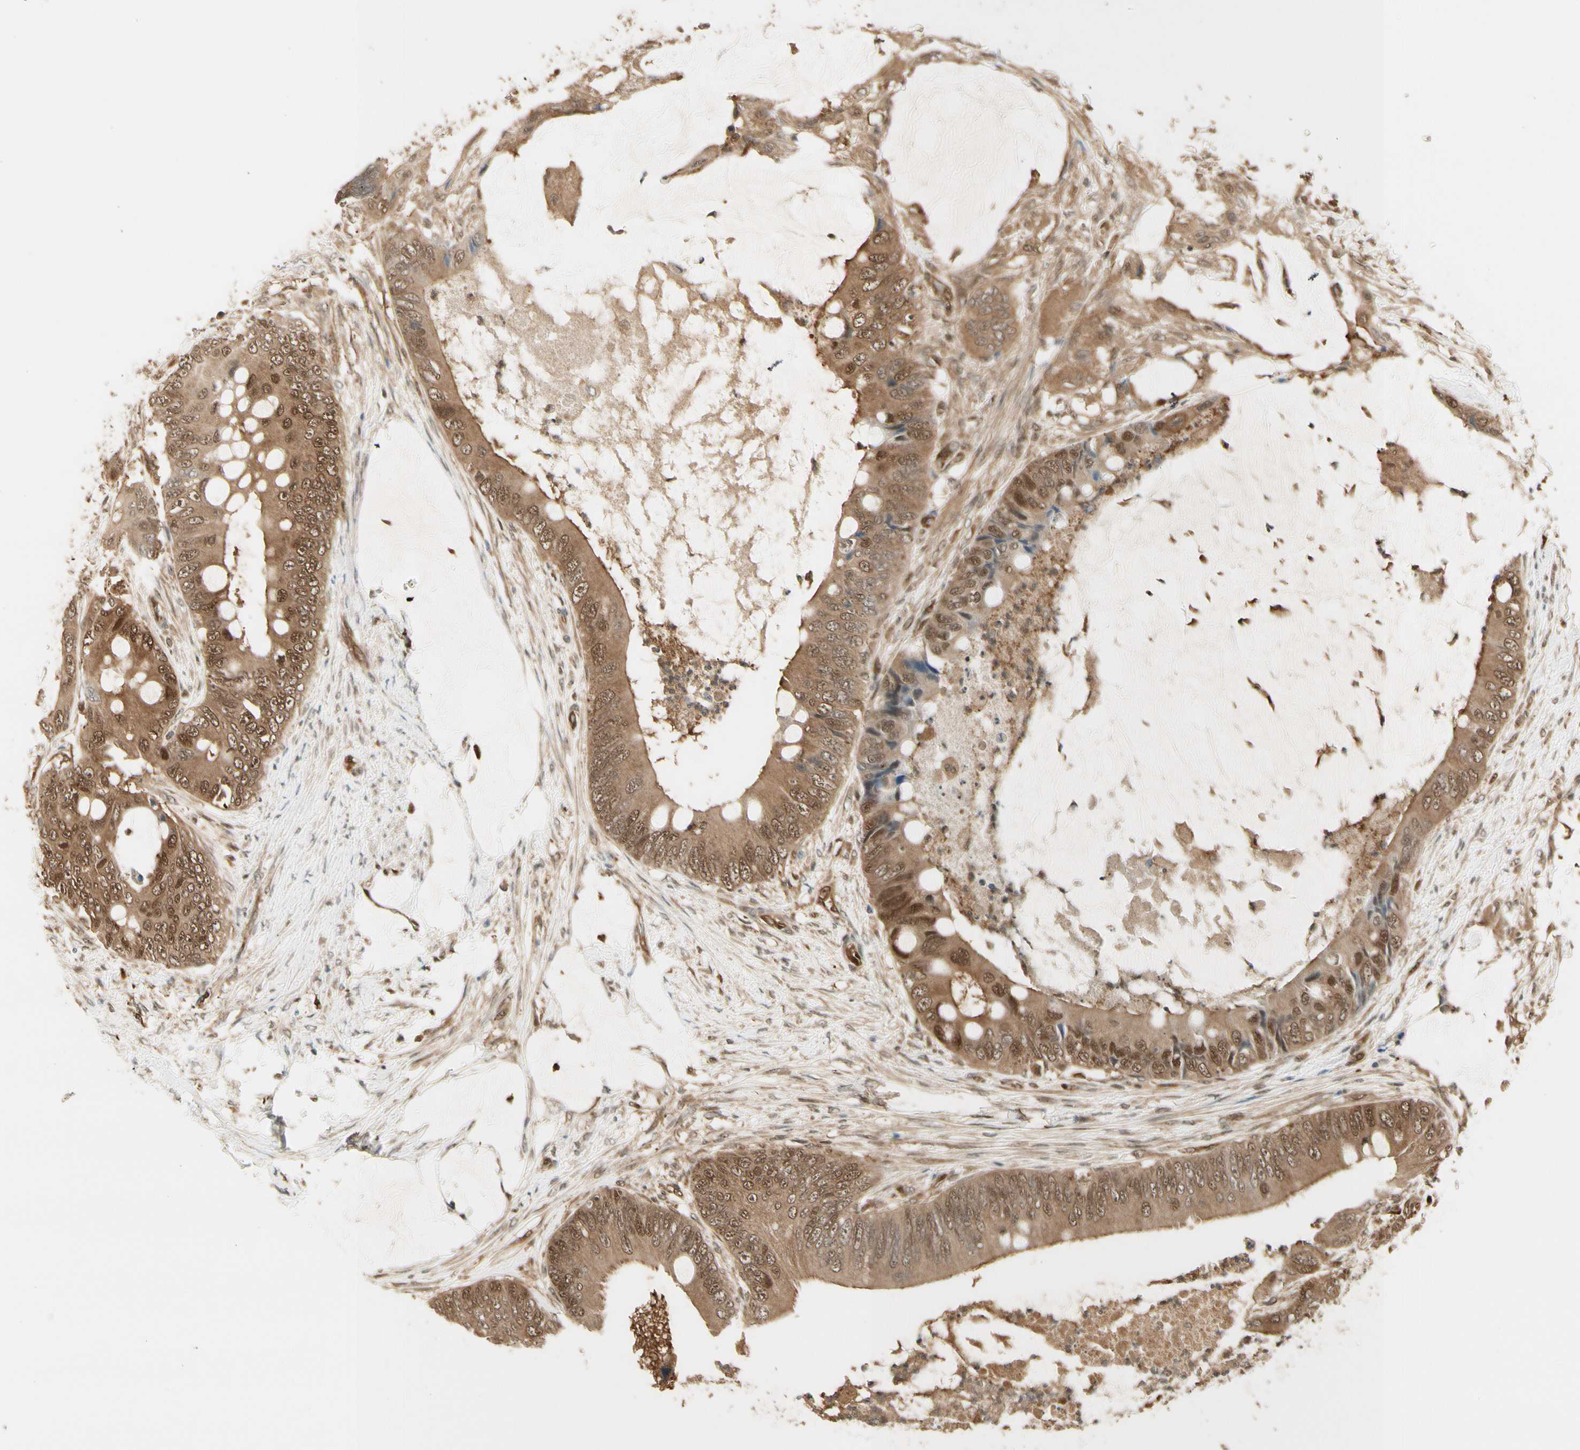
{"staining": {"intensity": "moderate", "quantity": ">75%", "location": "cytoplasmic/membranous,nuclear"}, "tissue": "colorectal cancer", "cell_type": "Tumor cells", "image_type": "cancer", "snomed": [{"axis": "morphology", "description": "Adenocarcinoma, NOS"}, {"axis": "topography", "description": "Rectum"}], "caption": "Moderate cytoplasmic/membranous and nuclear positivity is present in approximately >75% of tumor cells in adenocarcinoma (colorectal).", "gene": "SERPINB6", "patient": {"sex": "female", "age": 77}}